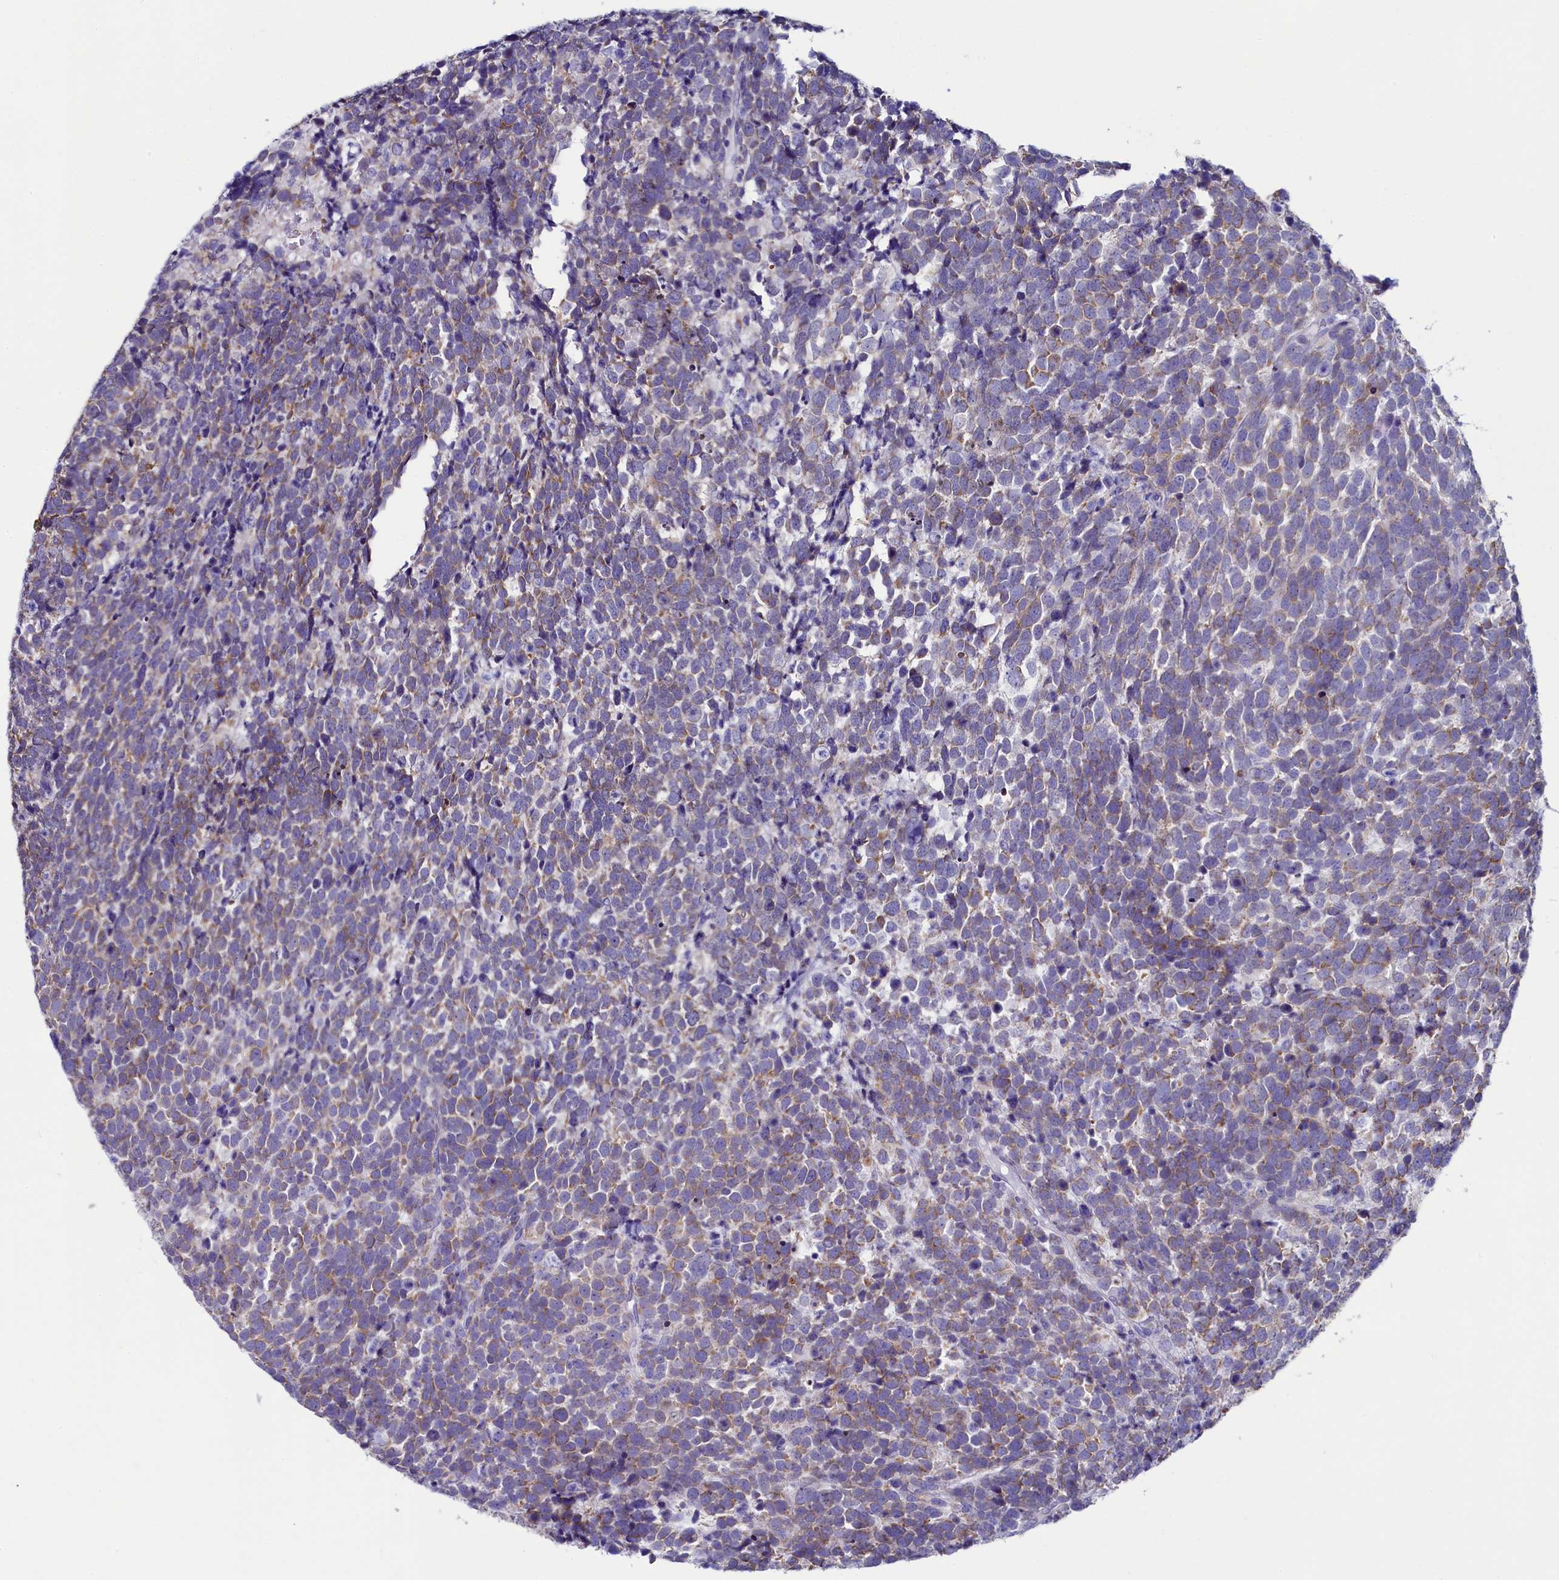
{"staining": {"intensity": "weak", "quantity": "25%-75%", "location": "cytoplasmic/membranous"}, "tissue": "urothelial cancer", "cell_type": "Tumor cells", "image_type": "cancer", "snomed": [{"axis": "morphology", "description": "Urothelial carcinoma, High grade"}, {"axis": "topography", "description": "Urinary bladder"}], "caption": "High-grade urothelial carcinoma stained for a protein exhibits weak cytoplasmic/membranous positivity in tumor cells. (Brightfield microscopy of DAB IHC at high magnification).", "gene": "SKA3", "patient": {"sex": "female", "age": 82}}